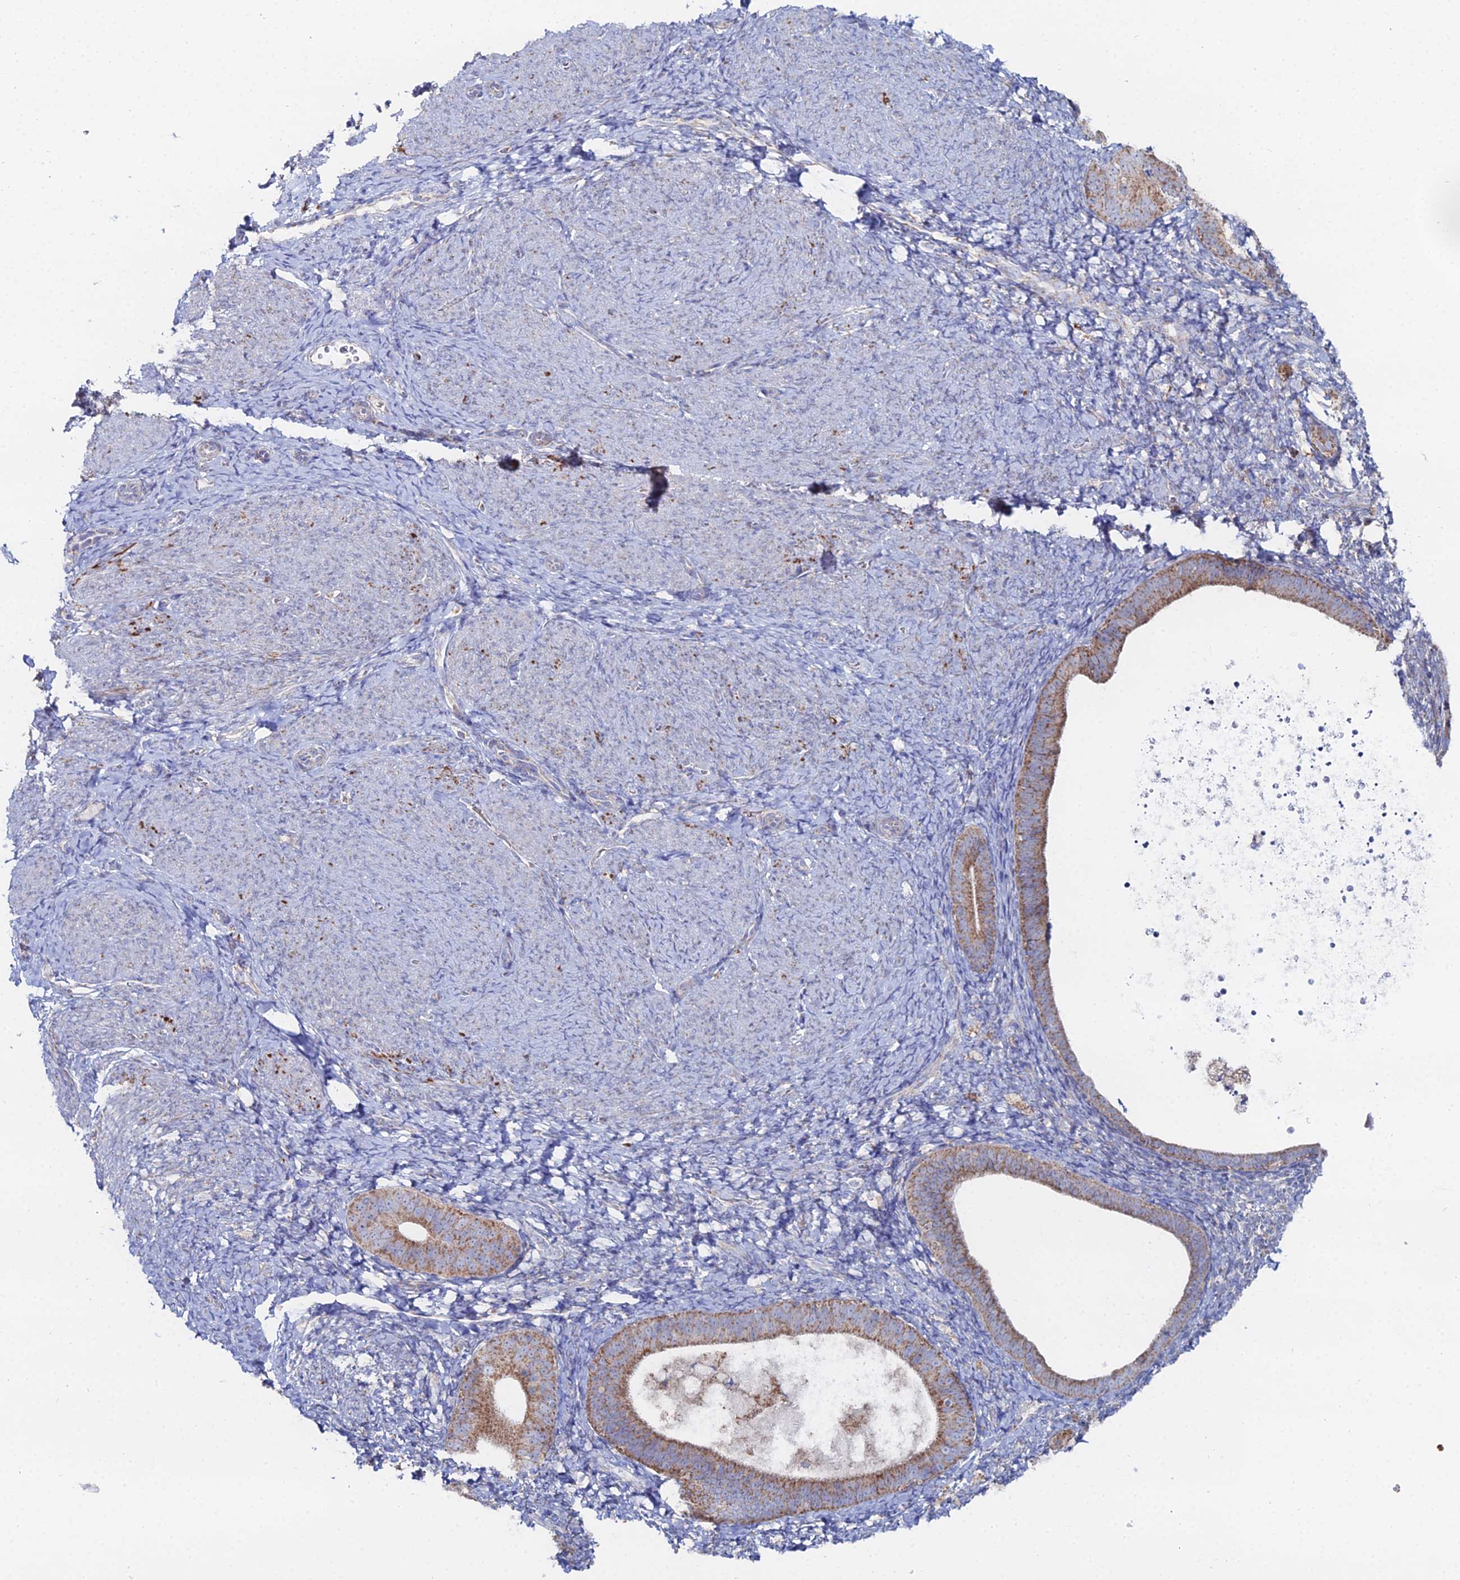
{"staining": {"intensity": "weak", "quantity": "<25%", "location": "cytoplasmic/membranous"}, "tissue": "endometrium", "cell_type": "Cells in endometrial stroma", "image_type": "normal", "snomed": [{"axis": "morphology", "description": "Normal tissue, NOS"}, {"axis": "topography", "description": "Endometrium"}], "caption": "The immunohistochemistry micrograph has no significant positivity in cells in endometrial stroma of endometrium. Brightfield microscopy of immunohistochemistry (IHC) stained with DAB (3,3'-diaminobenzidine) (brown) and hematoxylin (blue), captured at high magnification.", "gene": "MPC1", "patient": {"sex": "female", "age": 65}}